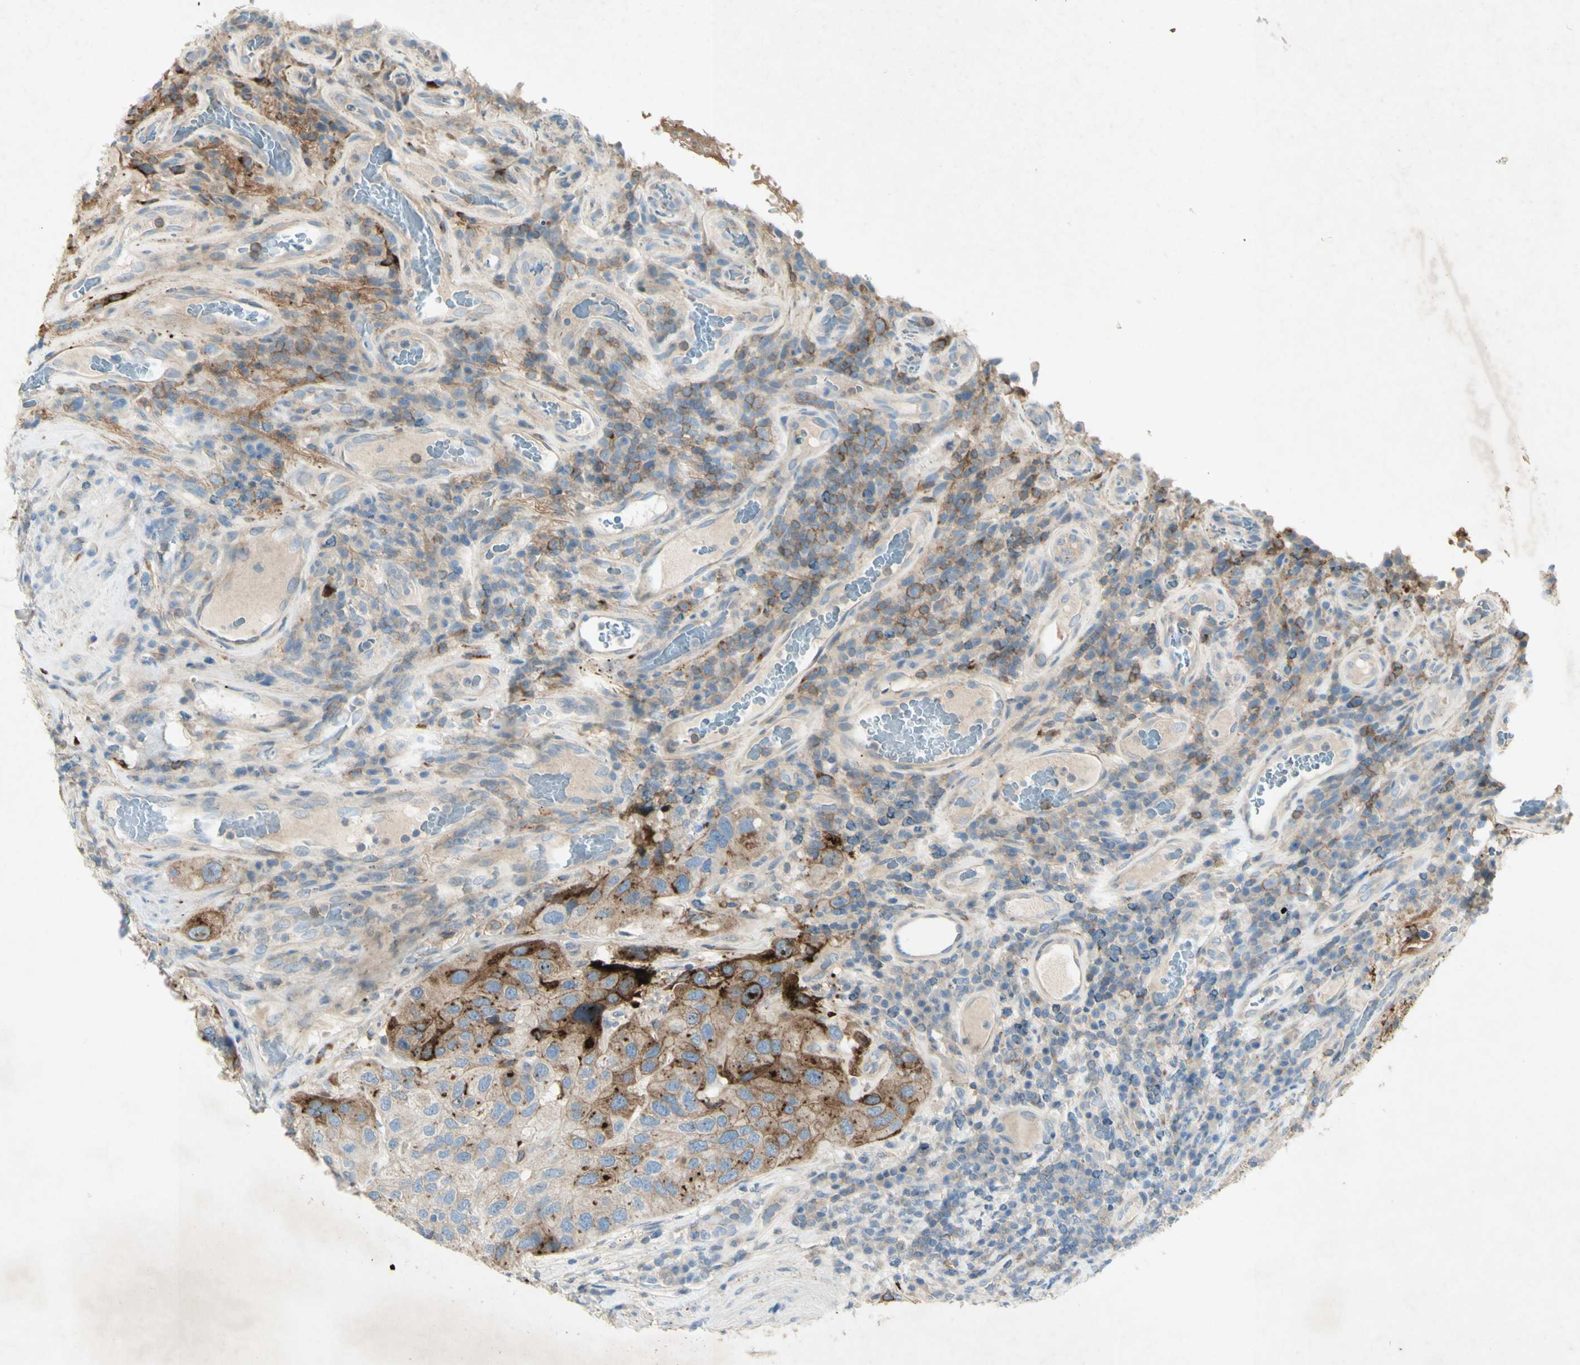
{"staining": {"intensity": "strong", "quantity": "<25%", "location": "cytoplasmic/membranous"}, "tissue": "urothelial cancer", "cell_type": "Tumor cells", "image_type": "cancer", "snomed": [{"axis": "morphology", "description": "Urothelial carcinoma, High grade"}, {"axis": "topography", "description": "Urinary bladder"}], "caption": "DAB (3,3'-diaminobenzidine) immunohistochemical staining of urothelial cancer displays strong cytoplasmic/membranous protein positivity in about <25% of tumor cells. The staining was performed using DAB, with brown indicating positive protein expression. Nuclei are stained blue with hematoxylin.", "gene": "GDF15", "patient": {"sex": "female", "age": 64}}